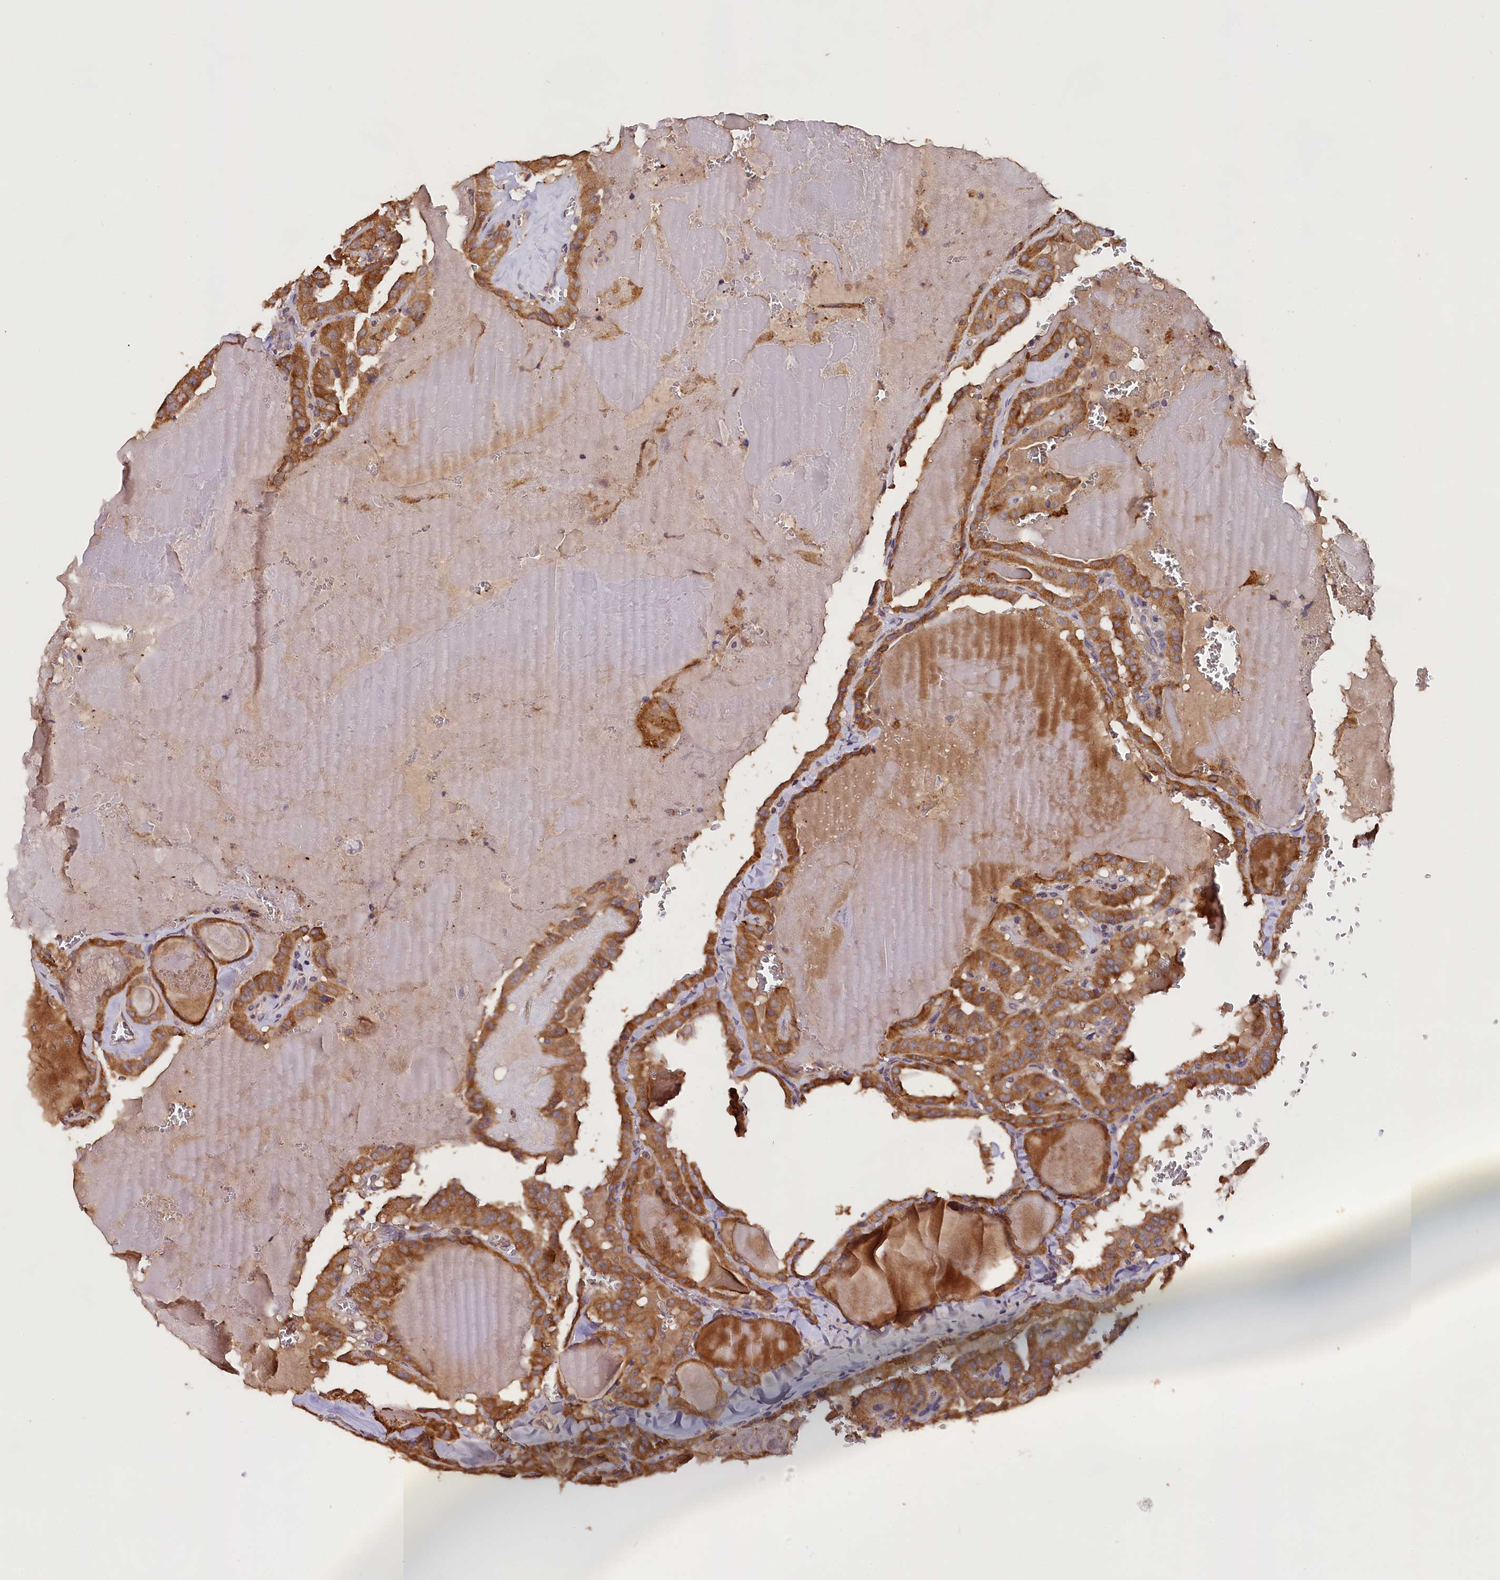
{"staining": {"intensity": "moderate", "quantity": ">75%", "location": "cytoplasmic/membranous"}, "tissue": "thyroid cancer", "cell_type": "Tumor cells", "image_type": "cancer", "snomed": [{"axis": "morphology", "description": "Papillary adenocarcinoma, NOS"}, {"axis": "topography", "description": "Thyroid gland"}], "caption": "The image demonstrates immunohistochemical staining of papillary adenocarcinoma (thyroid). There is moderate cytoplasmic/membranous expression is seen in about >75% of tumor cells.", "gene": "ENKD1", "patient": {"sex": "male", "age": 52}}